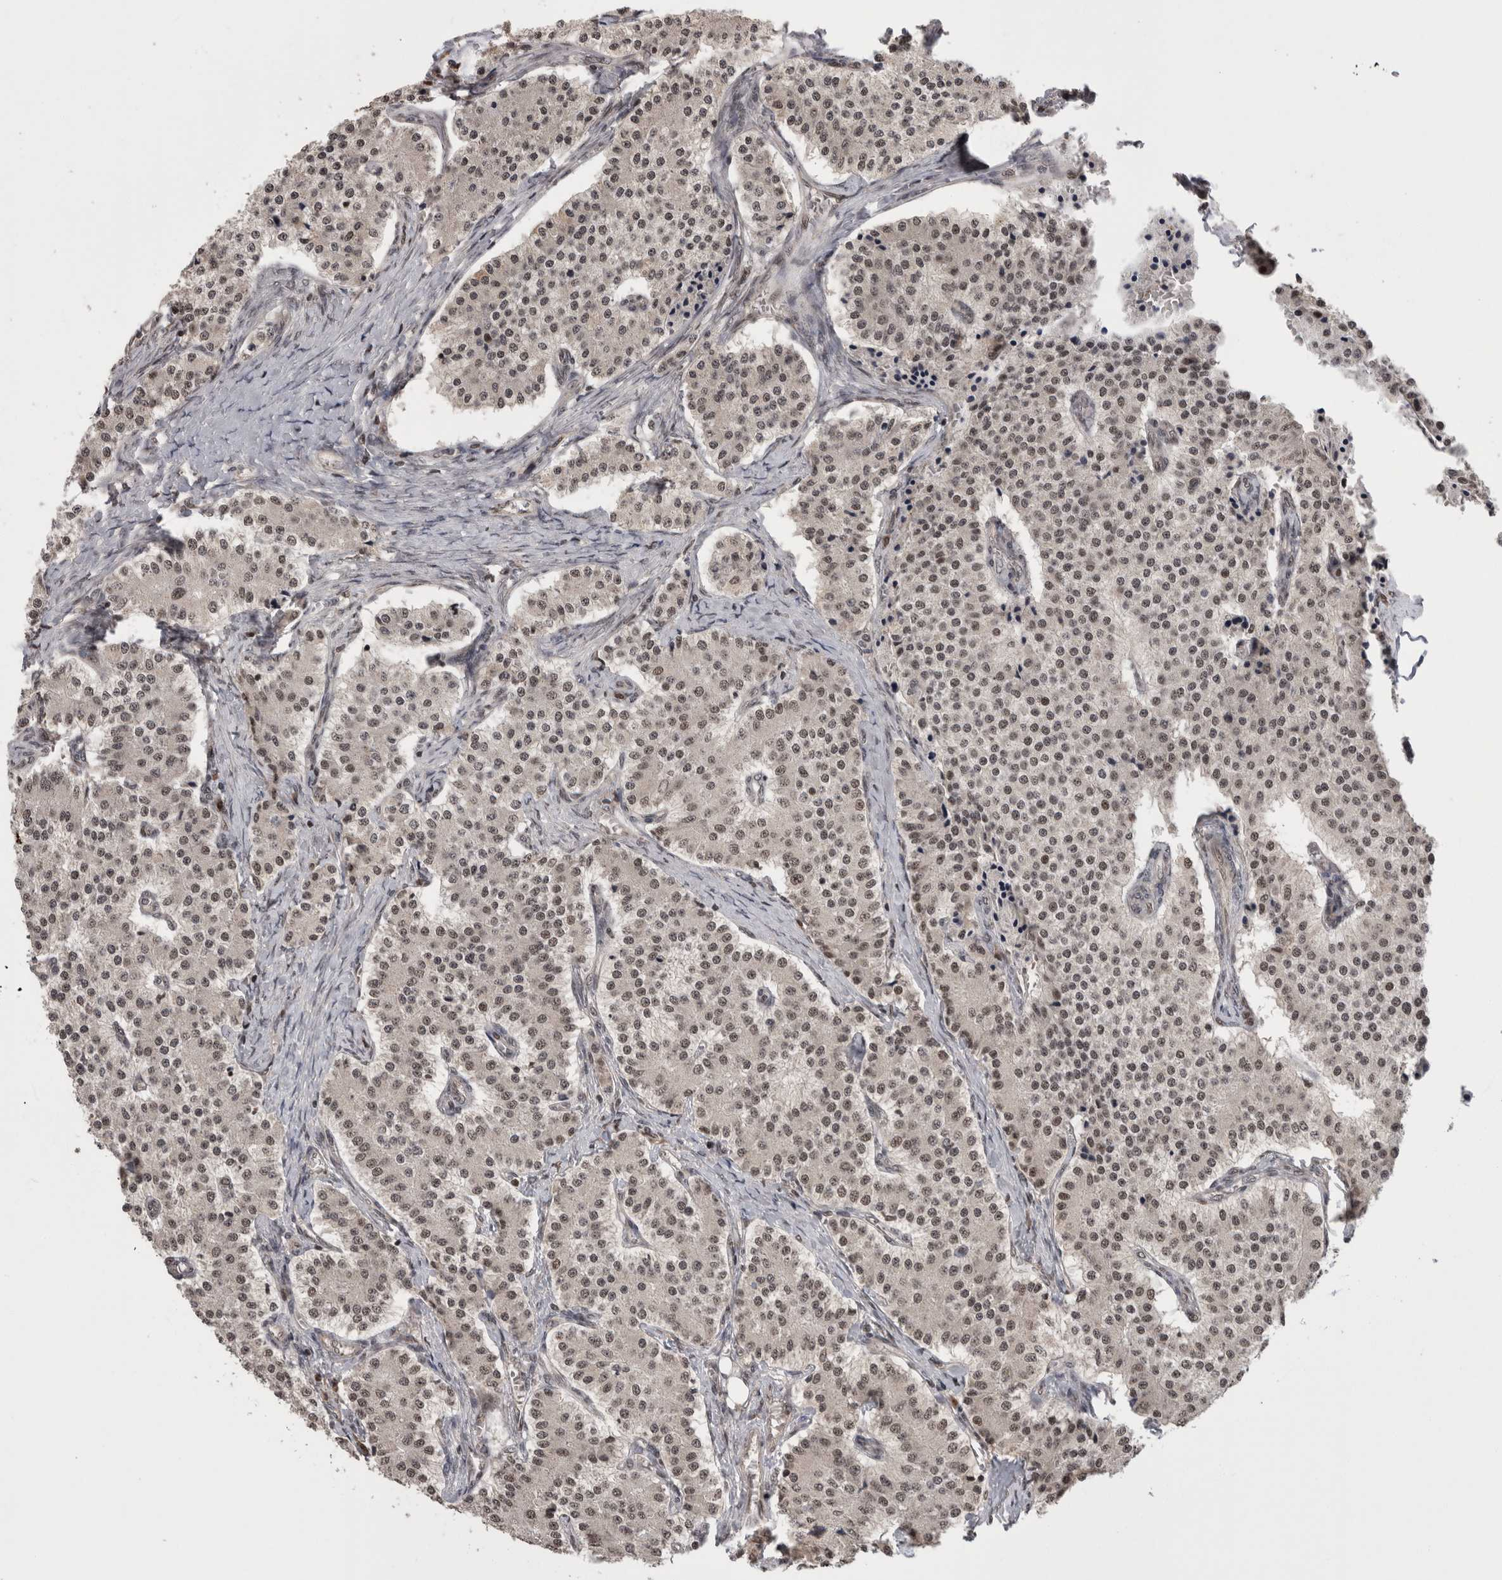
{"staining": {"intensity": "weak", "quantity": ">75%", "location": "nuclear"}, "tissue": "carcinoid", "cell_type": "Tumor cells", "image_type": "cancer", "snomed": [{"axis": "morphology", "description": "Carcinoid, malignant, NOS"}, {"axis": "topography", "description": "Colon"}], "caption": "Protein expression analysis of carcinoid demonstrates weak nuclear expression in approximately >75% of tumor cells.", "gene": "CPSF2", "patient": {"sex": "female", "age": 52}}